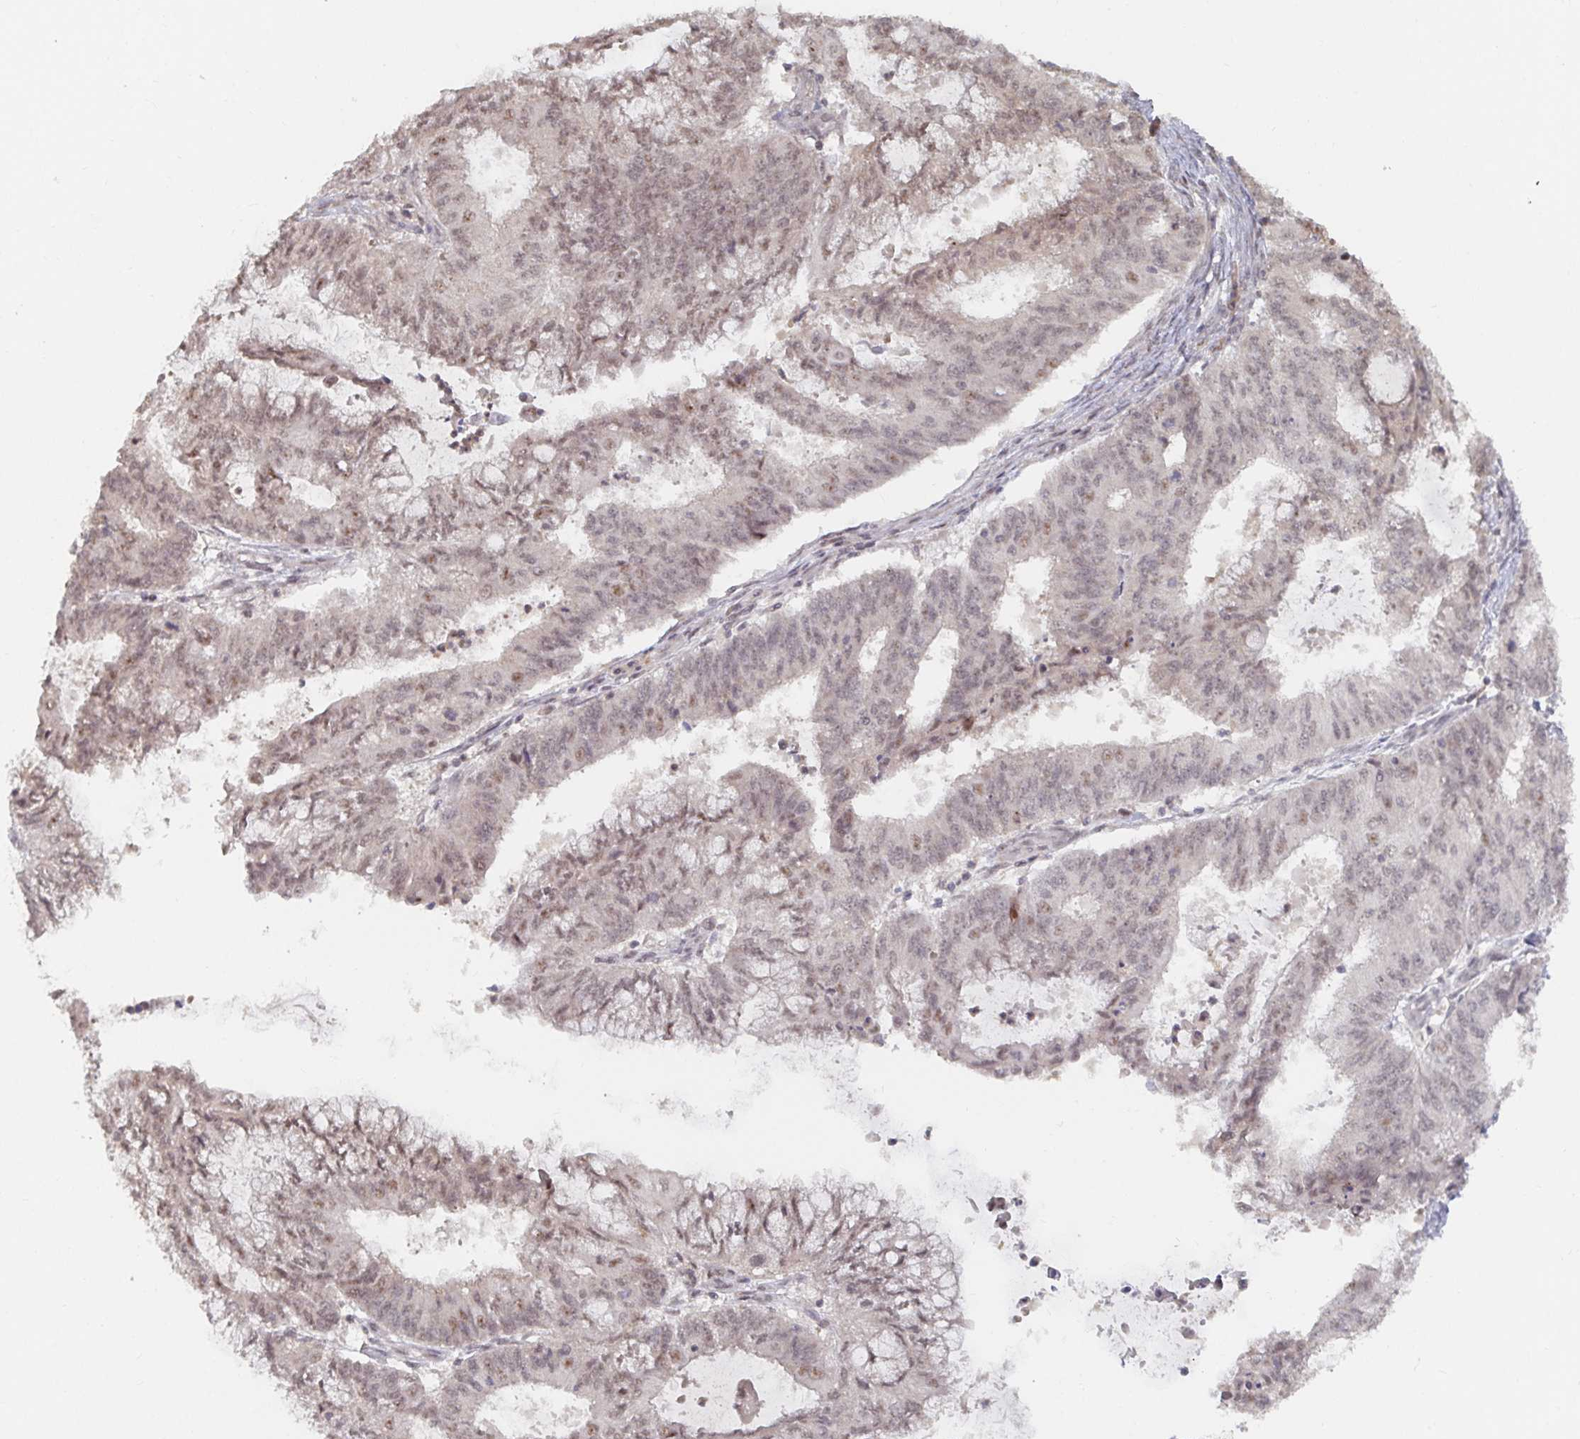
{"staining": {"intensity": "weak", "quantity": ">75%", "location": "nuclear"}, "tissue": "endometrial cancer", "cell_type": "Tumor cells", "image_type": "cancer", "snomed": [{"axis": "morphology", "description": "Adenocarcinoma, NOS"}, {"axis": "topography", "description": "Endometrium"}], "caption": "IHC staining of adenocarcinoma (endometrial), which shows low levels of weak nuclear staining in approximately >75% of tumor cells indicating weak nuclear protein expression. The staining was performed using DAB (brown) for protein detection and nuclei were counterstained in hematoxylin (blue).", "gene": "LRP5", "patient": {"sex": "female", "age": 61}}